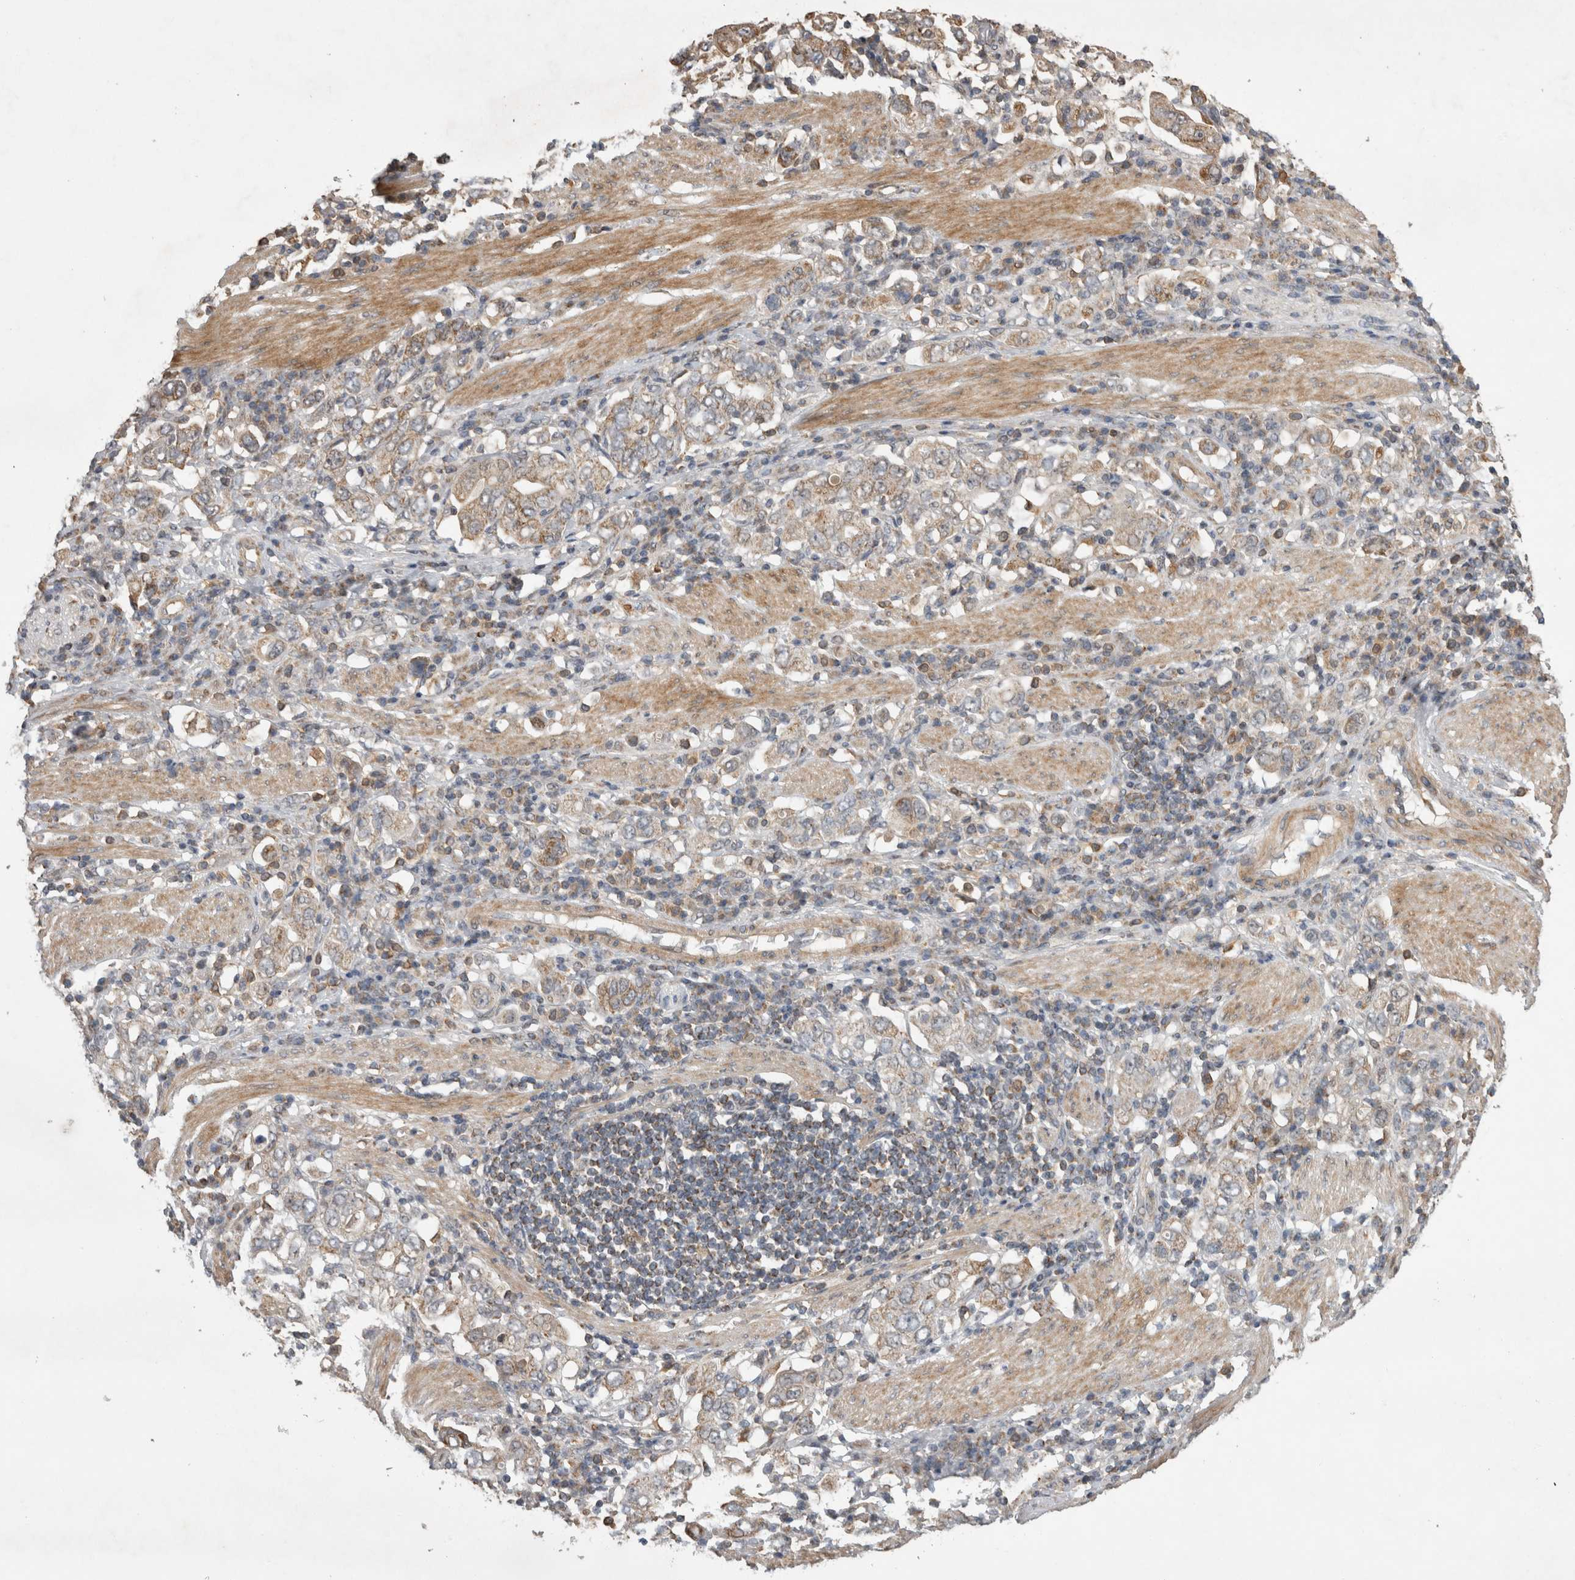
{"staining": {"intensity": "weak", "quantity": ">75%", "location": "cytoplasmic/membranous"}, "tissue": "stomach cancer", "cell_type": "Tumor cells", "image_type": "cancer", "snomed": [{"axis": "morphology", "description": "Adenocarcinoma, NOS"}, {"axis": "topography", "description": "Stomach, upper"}], "caption": "Brown immunohistochemical staining in human adenocarcinoma (stomach) demonstrates weak cytoplasmic/membranous positivity in approximately >75% of tumor cells. Nuclei are stained in blue.", "gene": "KCNIP1", "patient": {"sex": "male", "age": 62}}